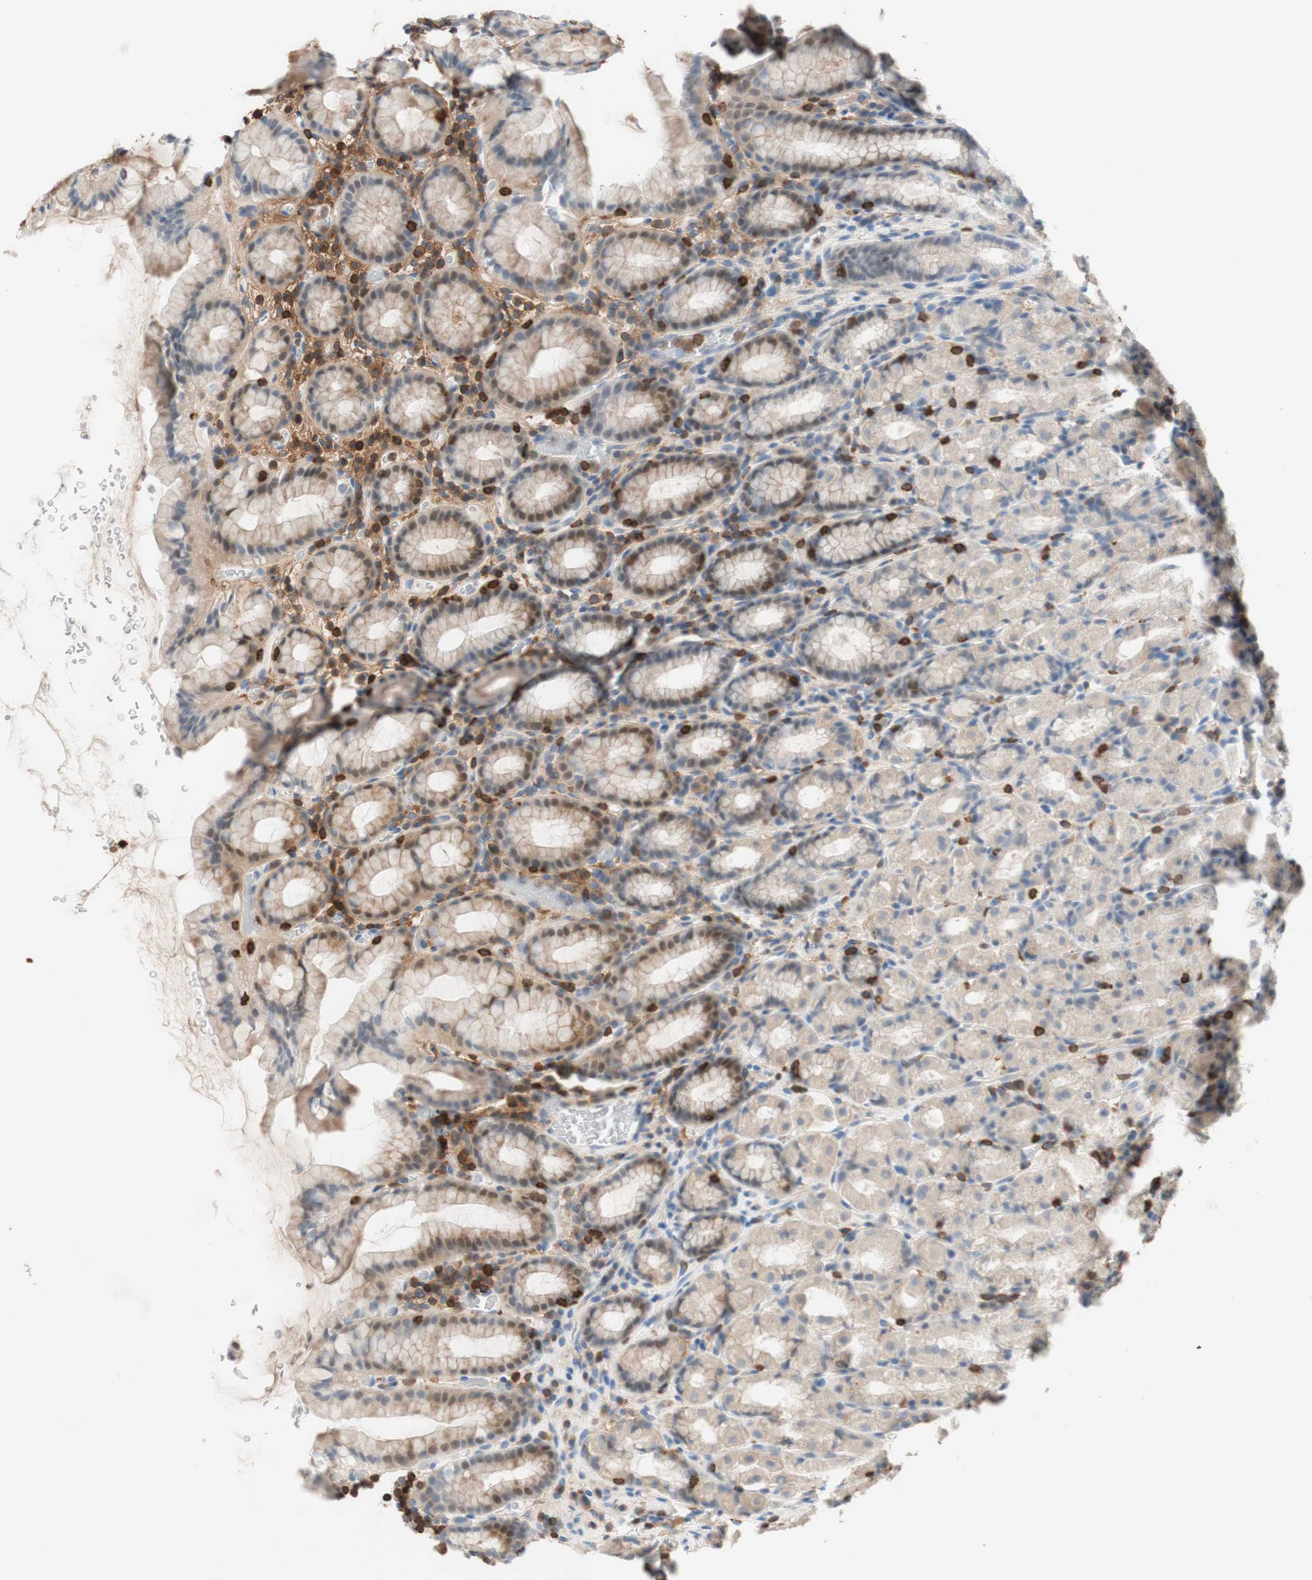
{"staining": {"intensity": "moderate", "quantity": "25%-75%", "location": "cytoplasmic/membranous,nuclear"}, "tissue": "stomach", "cell_type": "Glandular cells", "image_type": "normal", "snomed": [{"axis": "morphology", "description": "Normal tissue, NOS"}, {"axis": "topography", "description": "Stomach, upper"}], "caption": "Moderate cytoplasmic/membranous,nuclear protein staining is identified in about 25%-75% of glandular cells in stomach.", "gene": "SPINK6", "patient": {"sex": "male", "age": 68}}